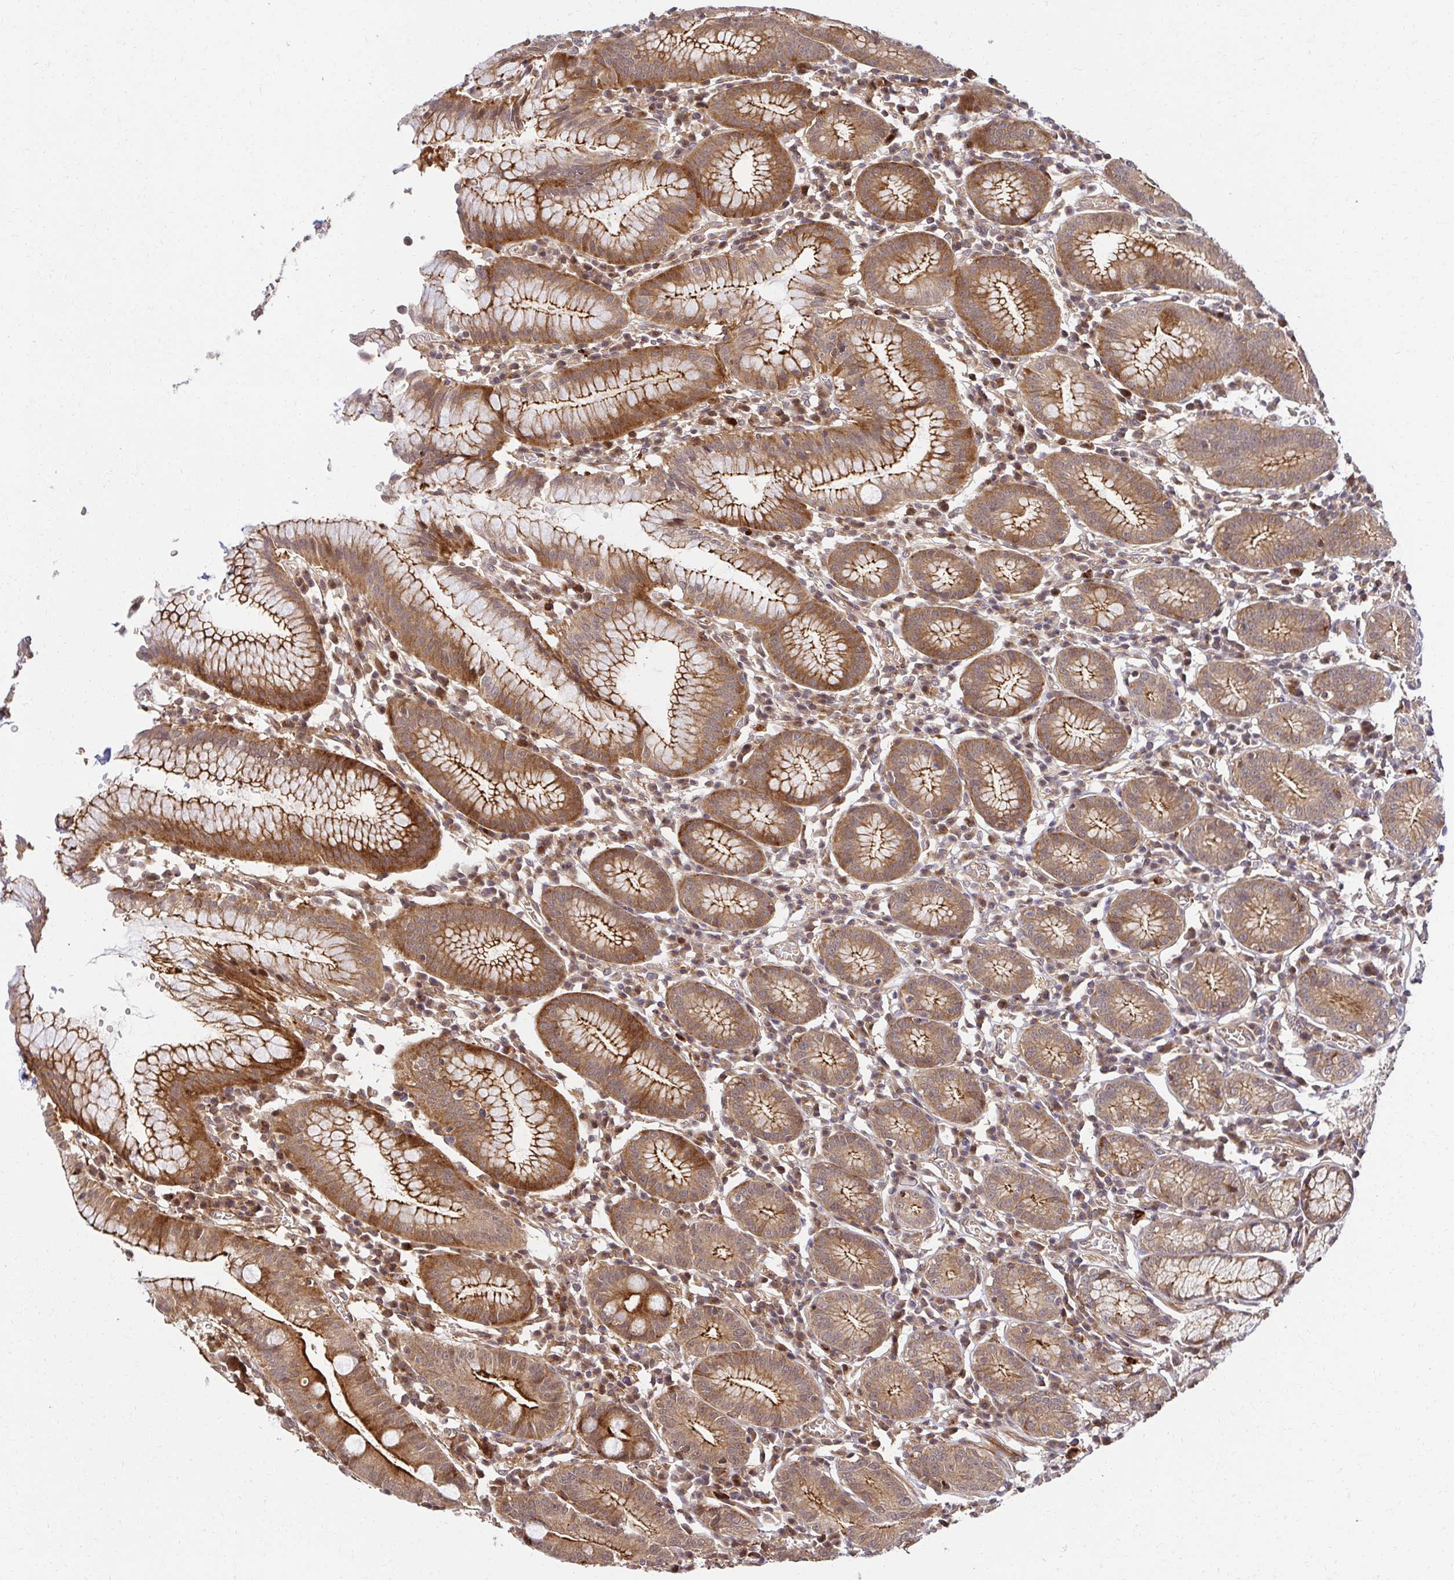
{"staining": {"intensity": "moderate", "quantity": ">75%", "location": "cytoplasmic/membranous"}, "tissue": "stomach", "cell_type": "Glandular cells", "image_type": "normal", "snomed": [{"axis": "morphology", "description": "Normal tissue, NOS"}, {"axis": "topography", "description": "Stomach"}], "caption": "Protein expression analysis of benign stomach reveals moderate cytoplasmic/membranous positivity in about >75% of glandular cells.", "gene": "PSMA4", "patient": {"sex": "male", "age": 55}}